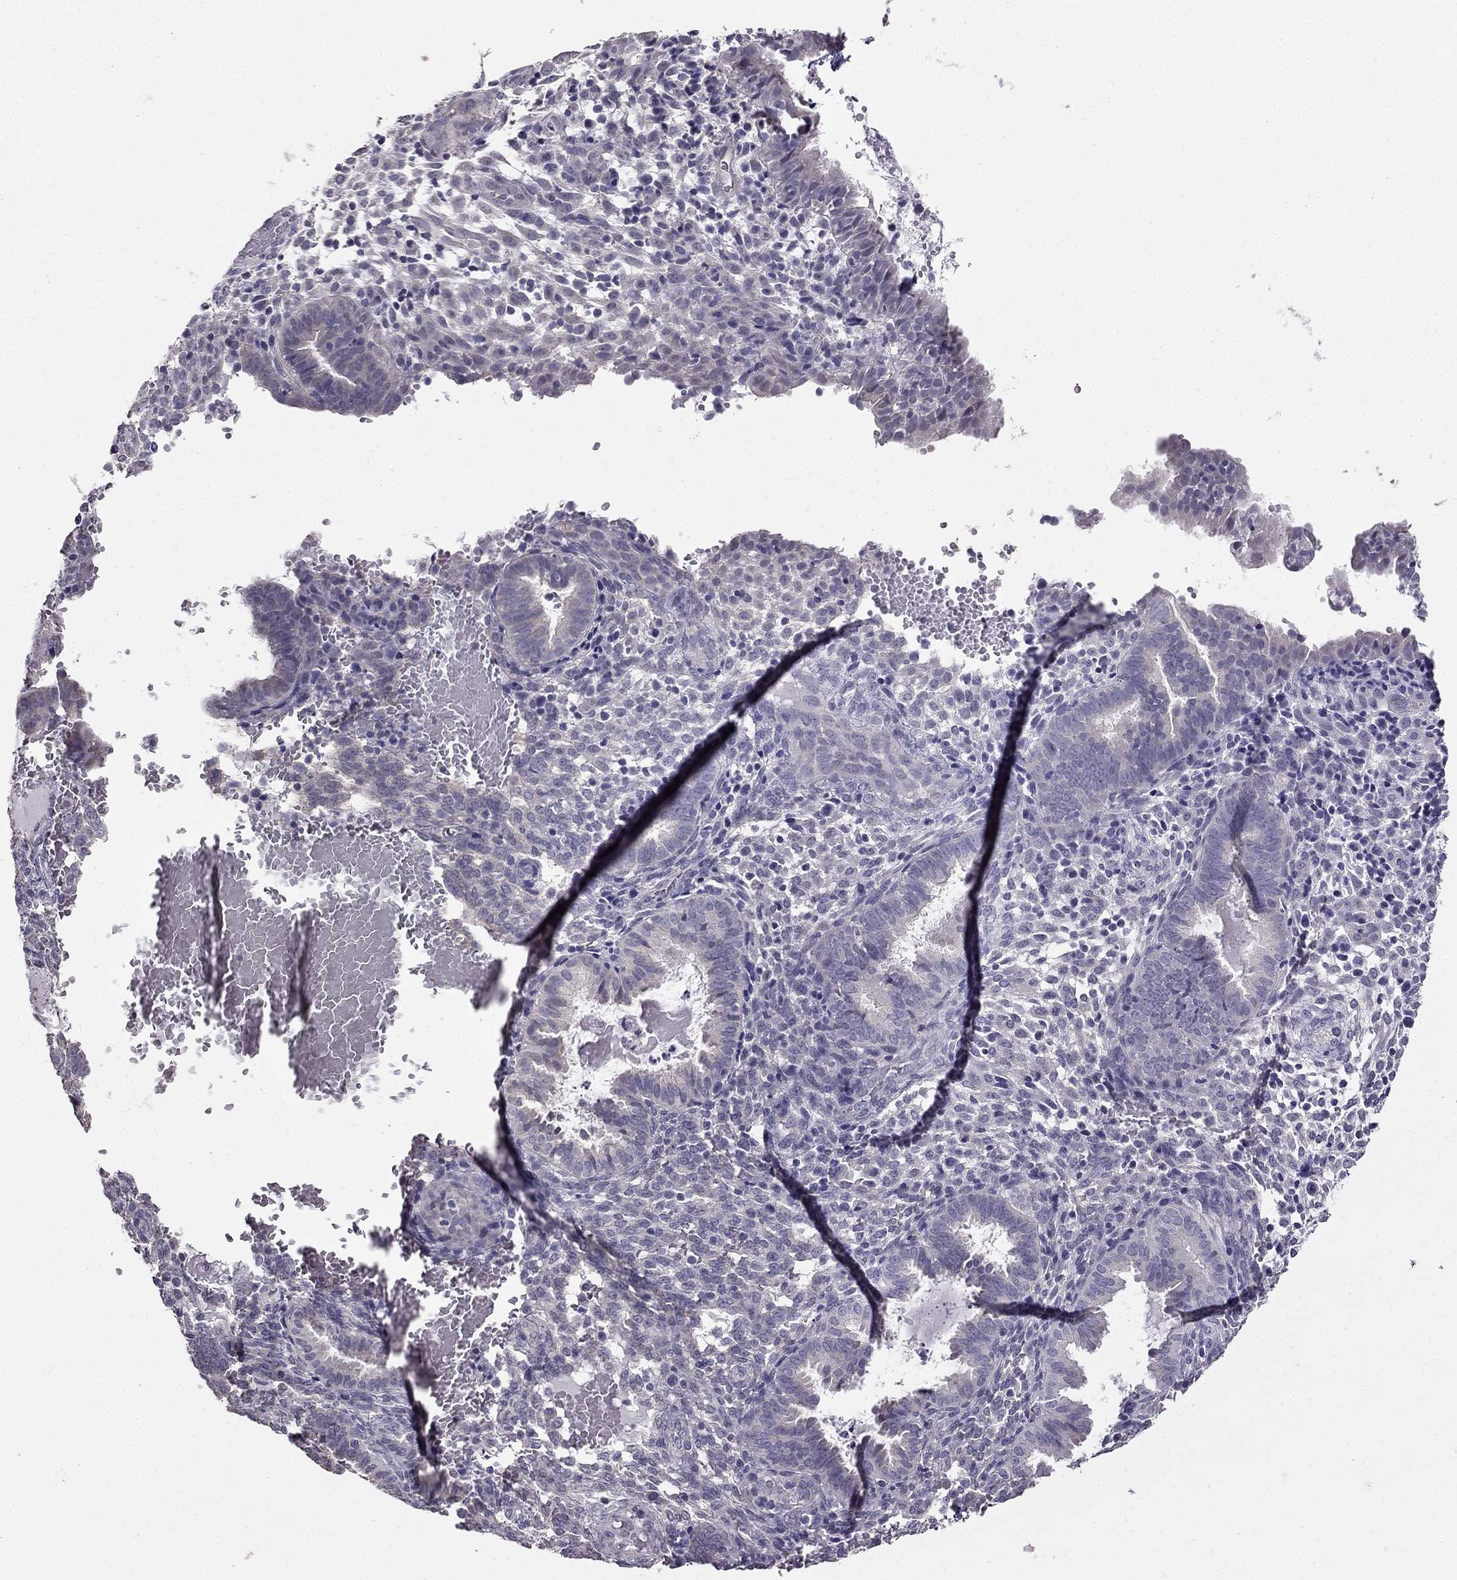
{"staining": {"intensity": "negative", "quantity": "none", "location": "none"}, "tissue": "endometrium", "cell_type": "Cells in endometrial stroma", "image_type": "normal", "snomed": [{"axis": "morphology", "description": "Normal tissue, NOS"}, {"axis": "topography", "description": "Endometrium"}], "caption": "This is a photomicrograph of immunohistochemistry (IHC) staining of benign endometrium, which shows no expression in cells in endometrial stroma. (DAB (3,3'-diaminobenzidine) IHC, high magnification).", "gene": "HSFX1", "patient": {"sex": "female", "age": 42}}